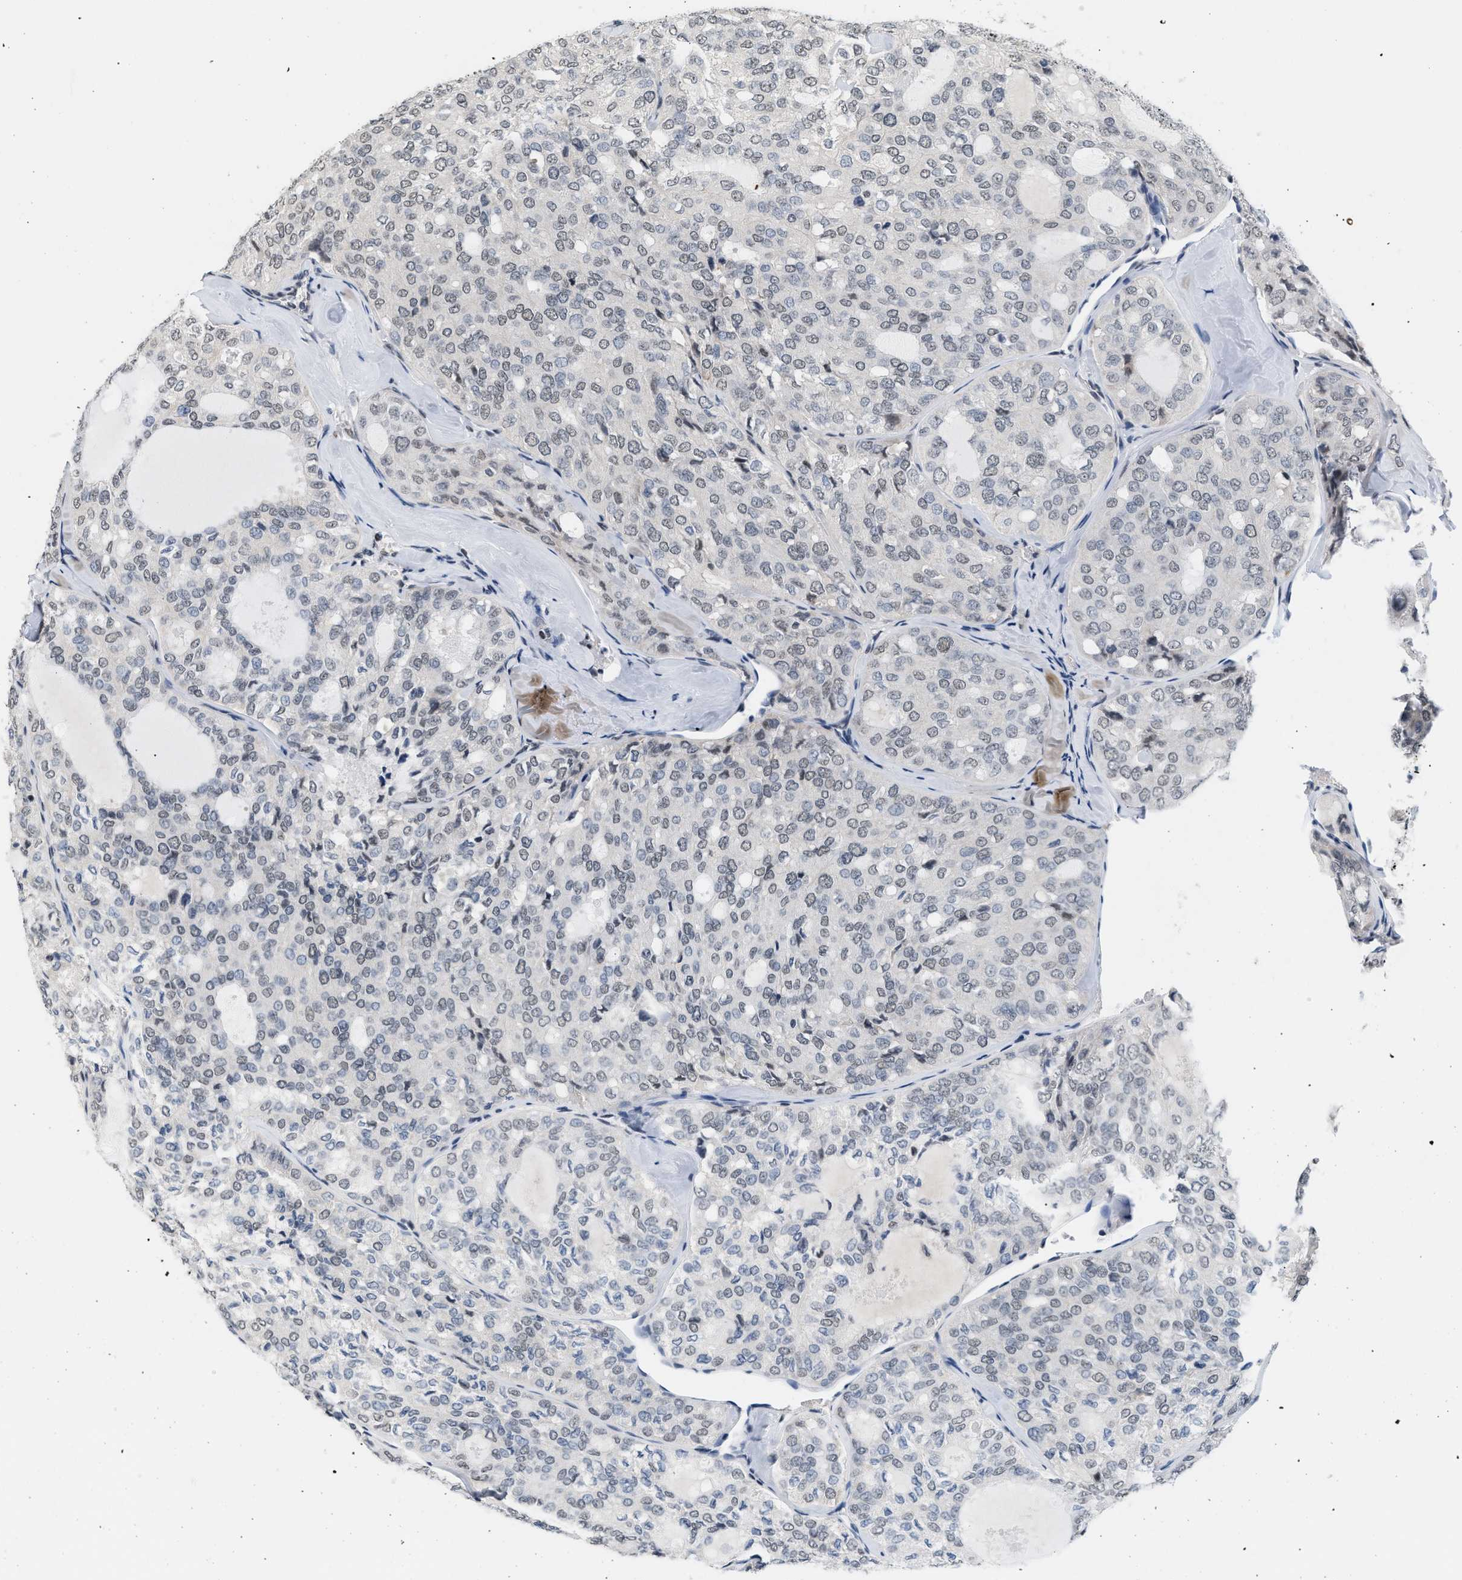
{"staining": {"intensity": "weak", "quantity": "<25%", "location": "nuclear"}, "tissue": "thyroid cancer", "cell_type": "Tumor cells", "image_type": "cancer", "snomed": [{"axis": "morphology", "description": "Follicular adenoma carcinoma, NOS"}, {"axis": "topography", "description": "Thyroid gland"}], "caption": "Tumor cells show no significant protein positivity in follicular adenoma carcinoma (thyroid).", "gene": "RAF1", "patient": {"sex": "male", "age": 75}}